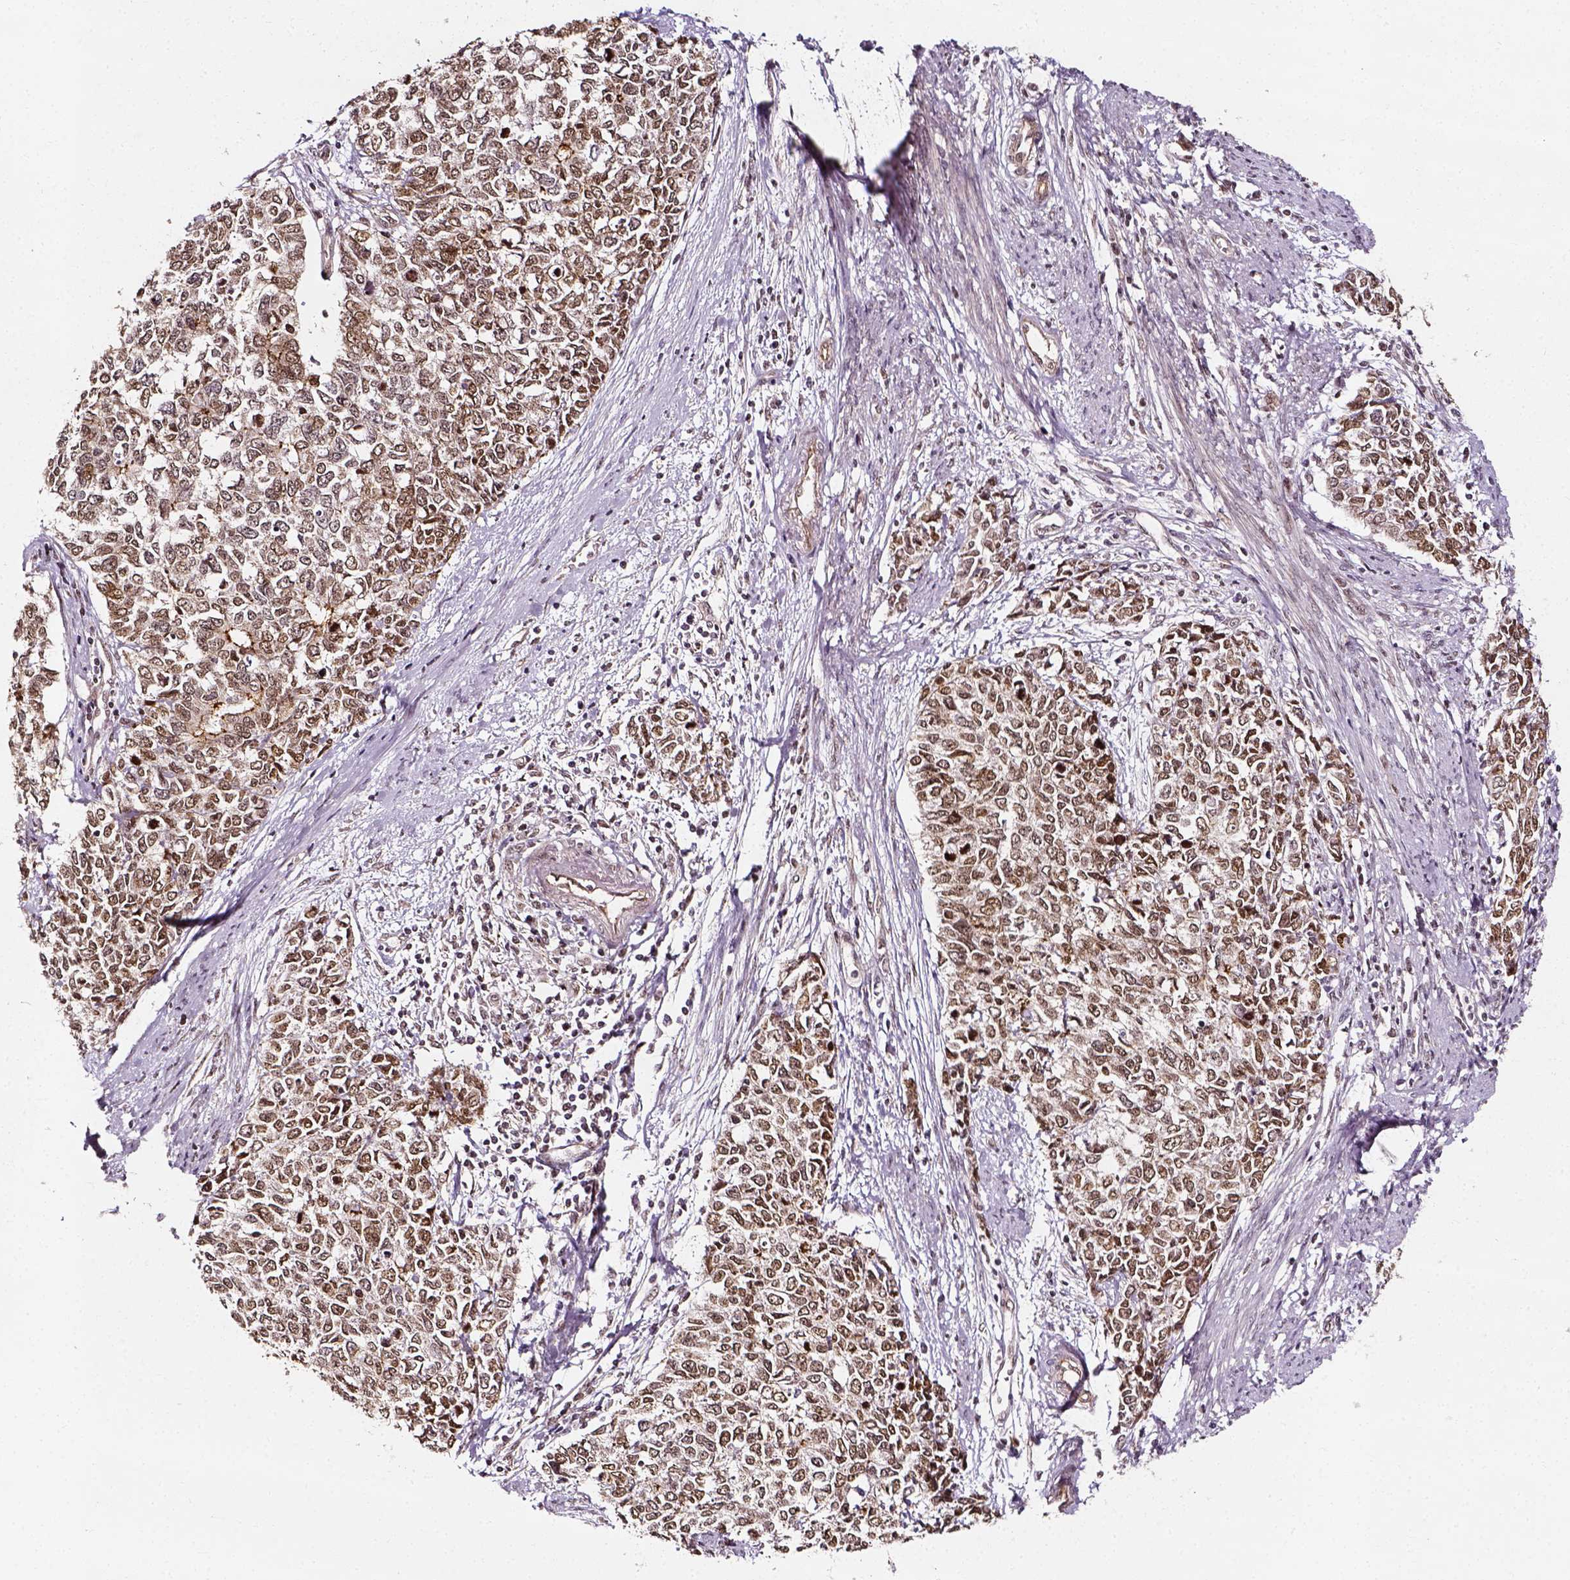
{"staining": {"intensity": "weak", "quantity": ">75%", "location": "nuclear"}, "tissue": "cervical cancer", "cell_type": "Tumor cells", "image_type": "cancer", "snomed": [{"axis": "morphology", "description": "Adenocarcinoma, NOS"}, {"axis": "topography", "description": "Cervix"}], "caption": "This image exhibits IHC staining of human cervical cancer, with low weak nuclear positivity in approximately >75% of tumor cells.", "gene": "NACC1", "patient": {"sex": "female", "age": 63}}